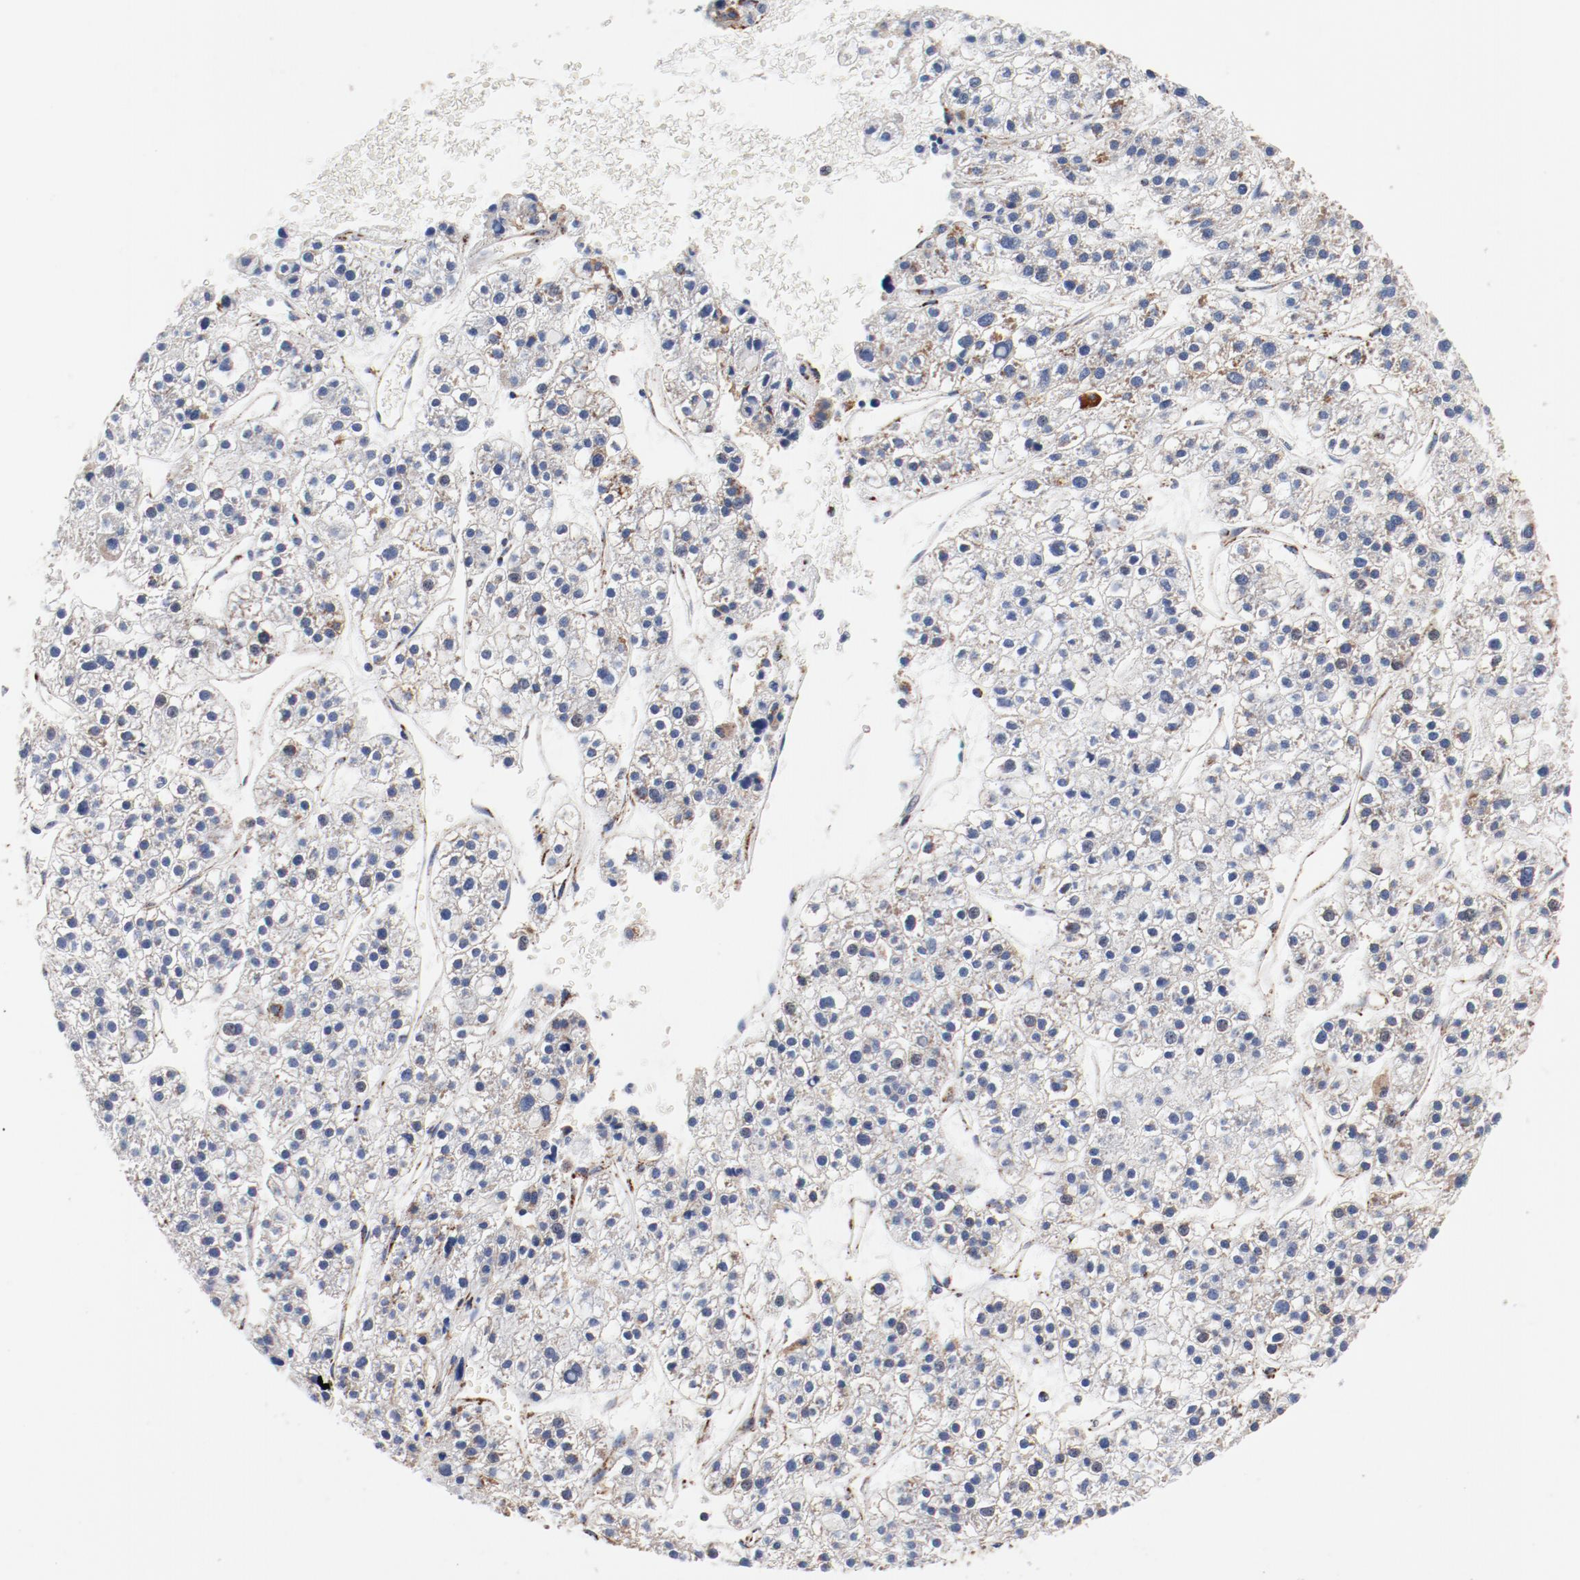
{"staining": {"intensity": "moderate", "quantity": "25%-75%", "location": "cytoplasmic/membranous"}, "tissue": "liver cancer", "cell_type": "Tumor cells", "image_type": "cancer", "snomed": [{"axis": "morphology", "description": "Carcinoma, Hepatocellular, NOS"}, {"axis": "topography", "description": "Liver"}], "caption": "Protein staining by immunohistochemistry (IHC) exhibits moderate cytoplasmic/membranous expression in approximately 25%-75% of tumor cells in liver cancer (hepatocellular carcinoma).", "gene": "NDUFV2", "patient": {"sex": "female", "age": 85}}